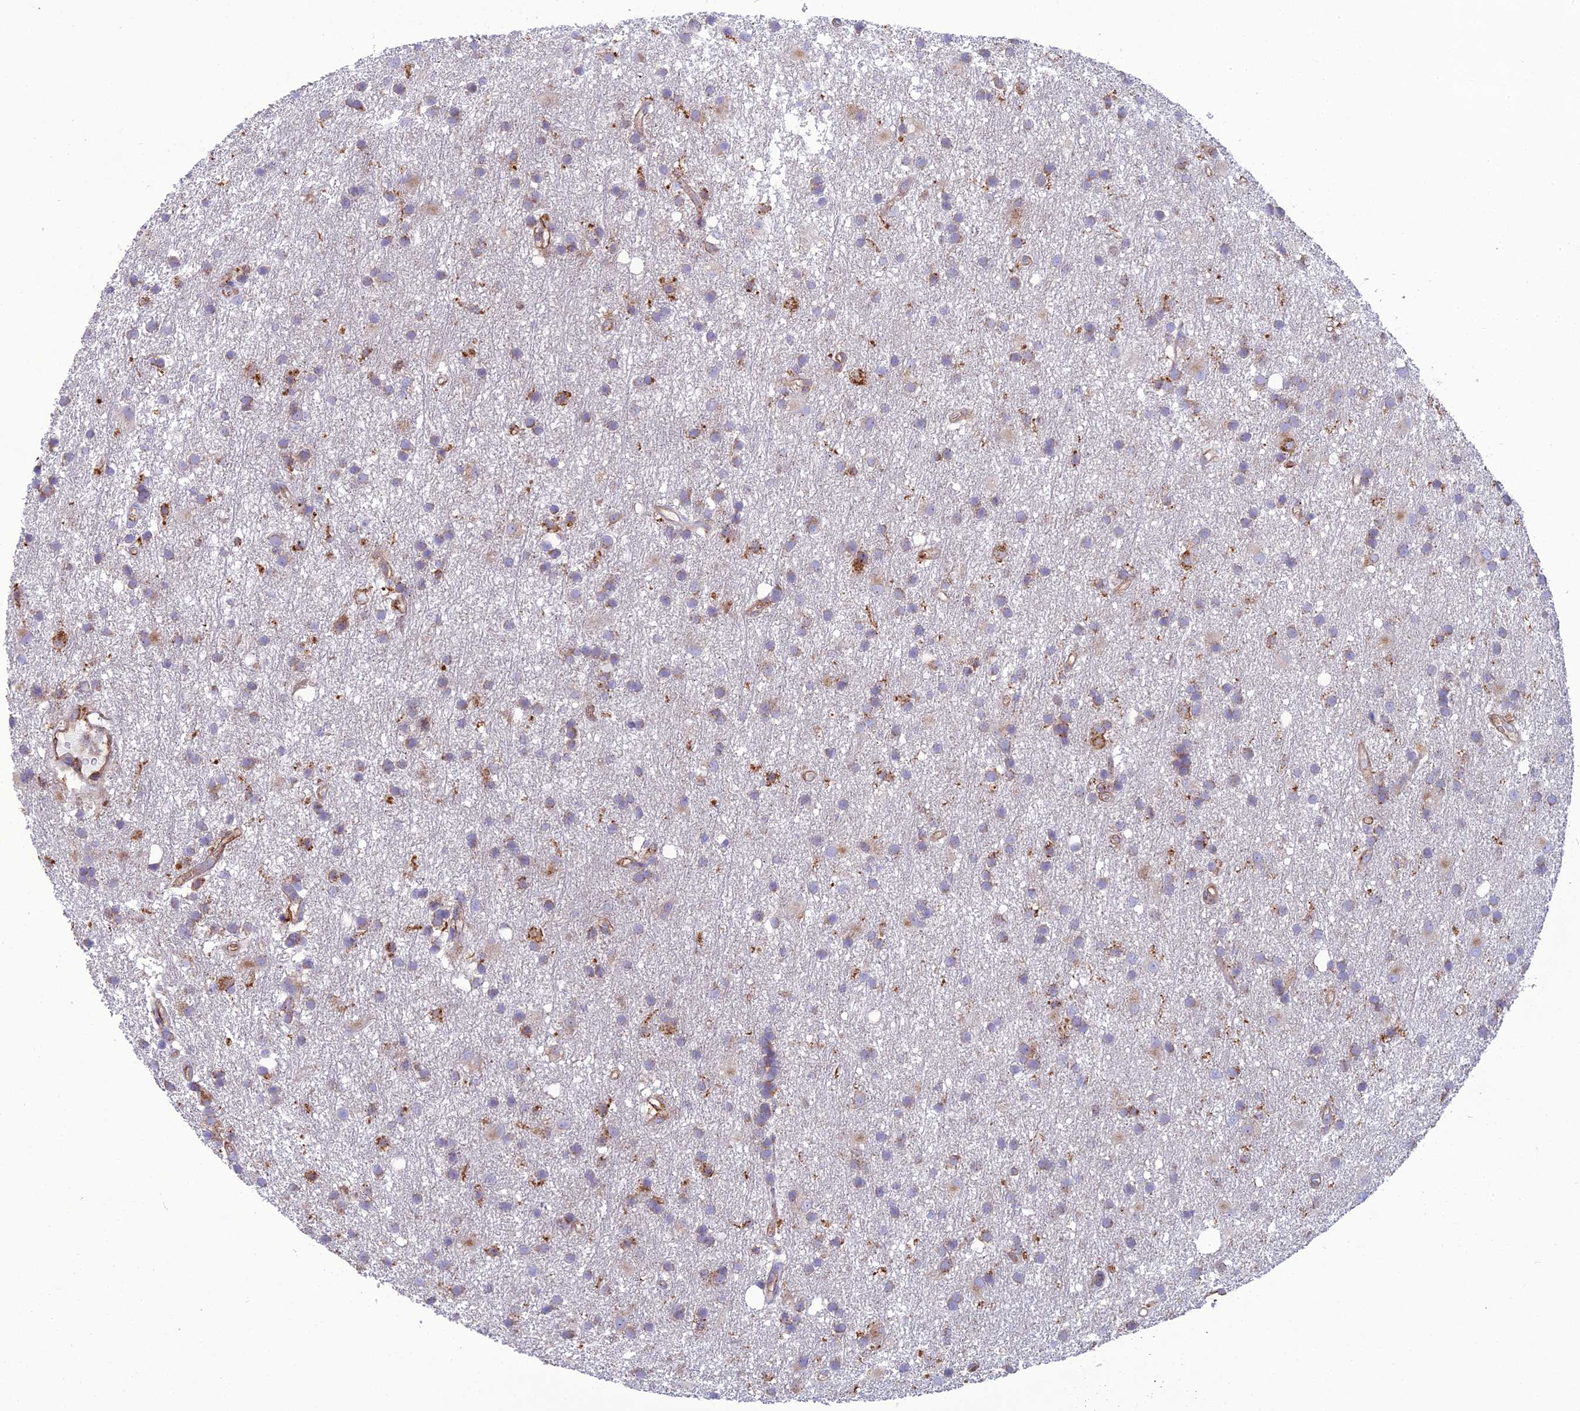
{"staining": {"intensity": "weak", "quantity": "25%-75%", "location": "cytoplasmic/membranous"}, "tissue": "glioma", "cell_type": "Tumor cells", "image_type": "cancer", "snomed": [{"axis": "morphology", "description": "Glioma, malignant, High grade"}, {"axis": "topography", "description": "Brain"}], "caption": "About 25%-75% of tumor cells in human glioma show weak cytoplasmic/membranous protein expression as visualized by brown immunohistochemical staining.", "gene": "LNPEP", "patient": {"sex": "male", "age": 77}}